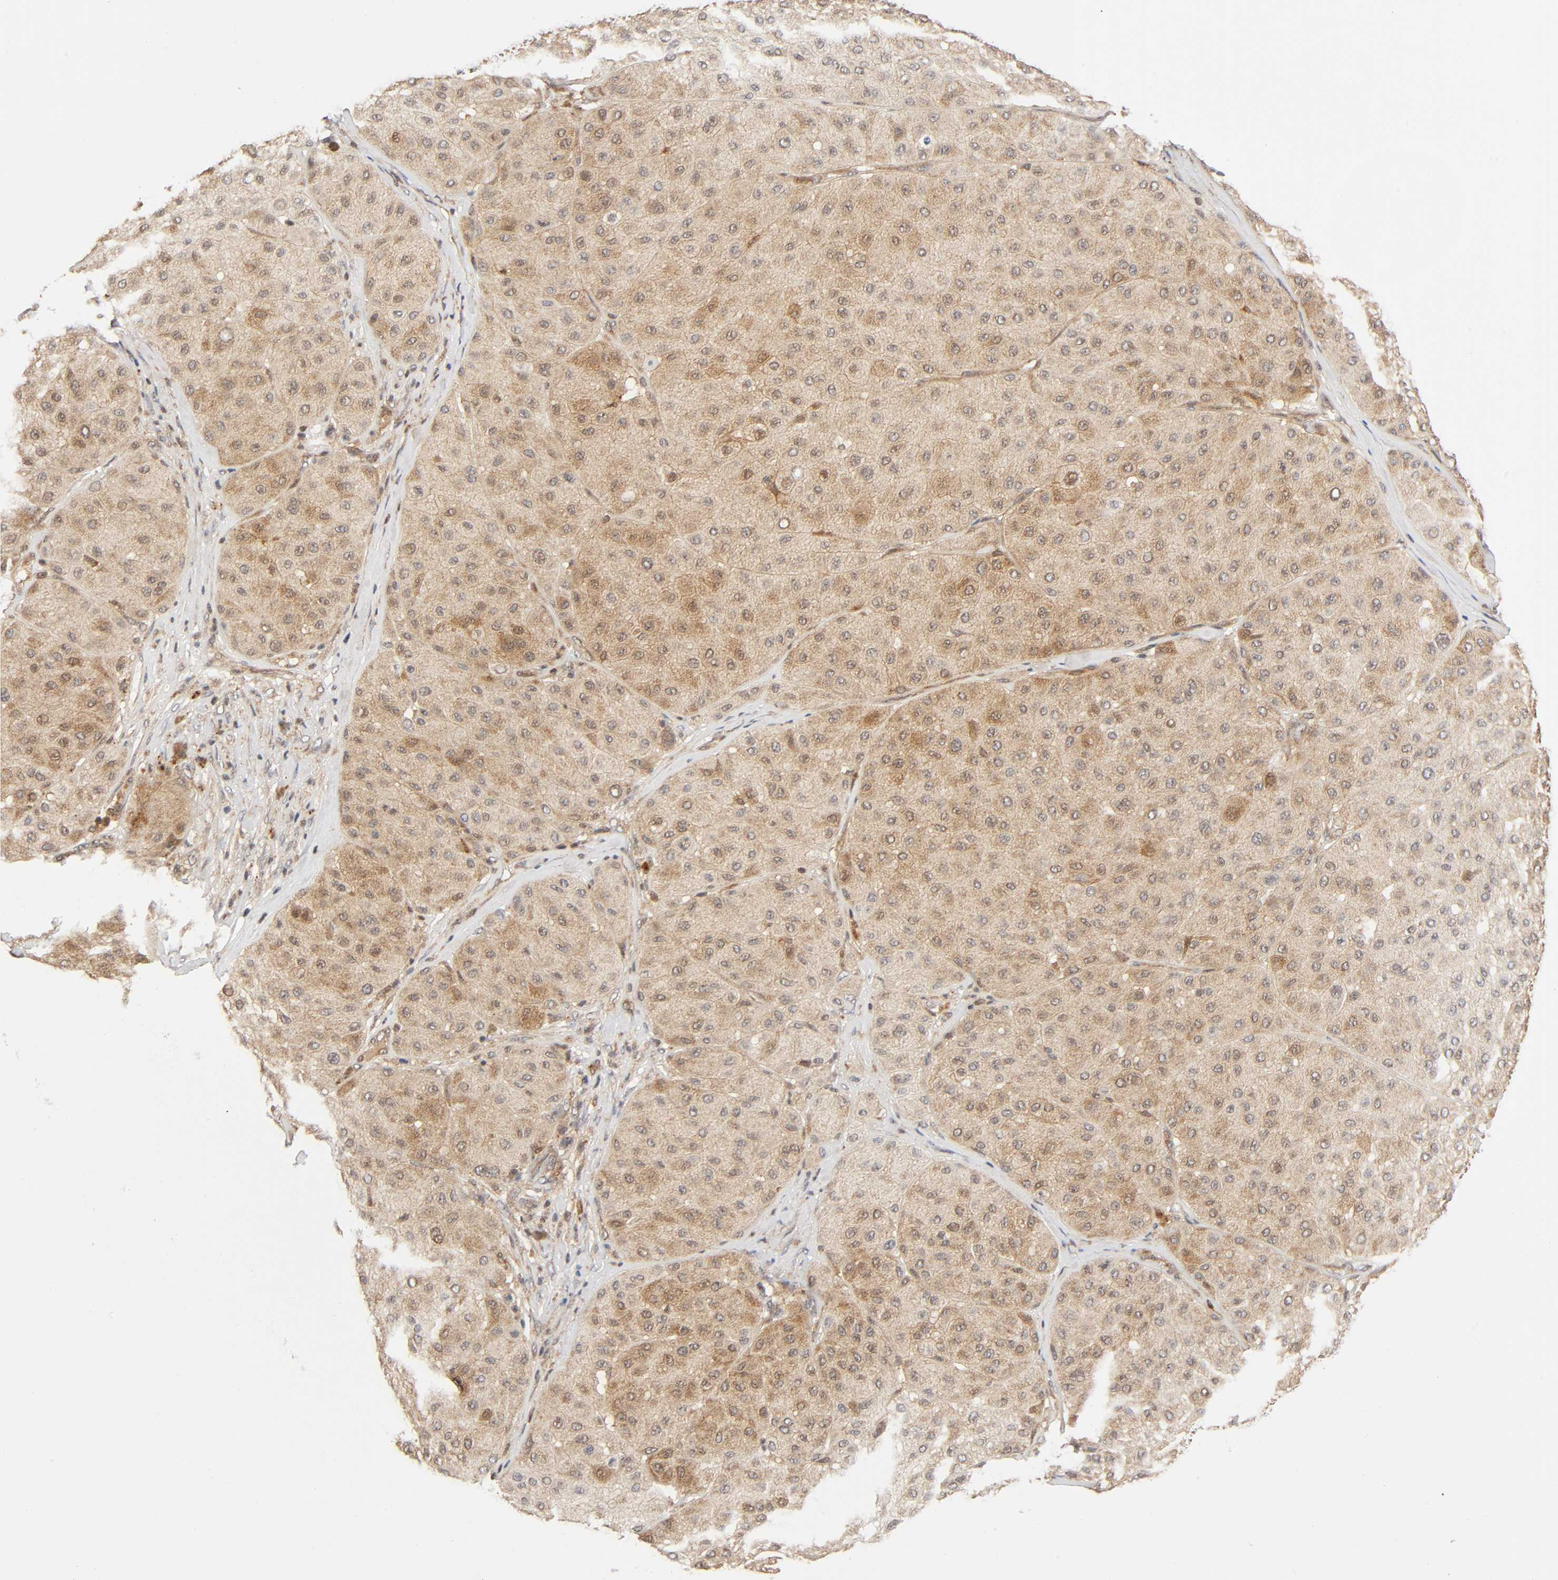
{"staining": {"intensity": "weak", "quantity": ">75%", "location": "cytoplasmic/membranous,nuclear"}, "tissue": "melanoma", "cell_type": "Tumor cells", "image_type": "cancer", "snomed": [{"axis": "morphology", "description": "Normal tissue, NOS"}, {"axis": "morphology", "description": "Malignant melanoma, Metastatic site"}, {"axis": "topography", "description": "Skin"}], "caption": "Human melanoma stained with a brown dye displays weak cytoplasmic/membranous and nuclear positive staining in approximately >75% of tumor cells.", "gene": "CASP9", "patient": {"sex": "male", "age": 41}}